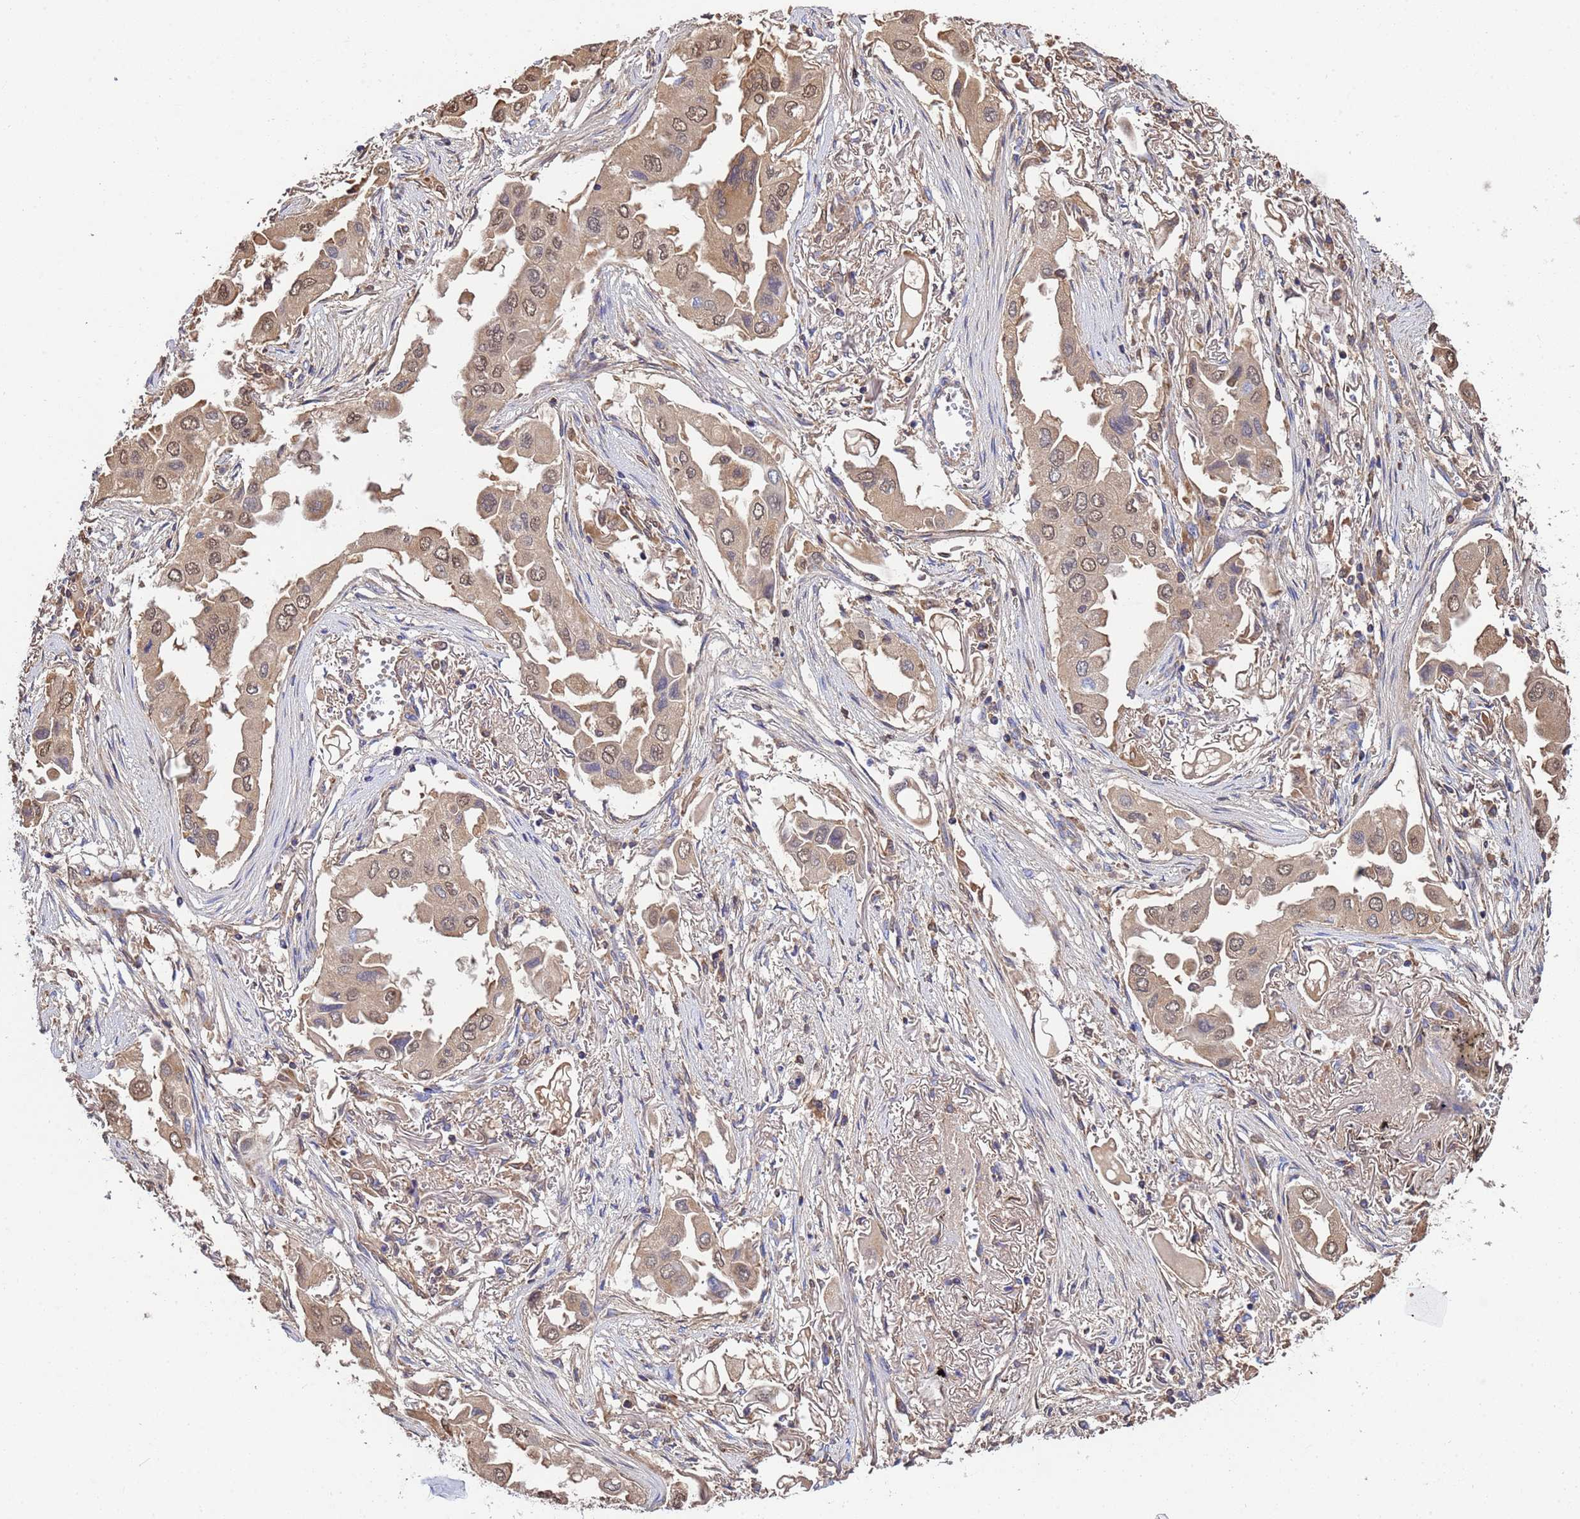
{"staining": {"intensity": "weak", "quantity": ">75%", "location": "cytoplasmic/membranous,nuclear"}, "tissue": "lung cancer", "cell_type": "Tumor cells", "image_type": "cancer", "snomed": [{"axis": "morphology", "description": "Adenocarcinoma, NOS"}, {"axis": "topography", "description": "Lung"}], "caption": "Weak cytoplasmic/membranous and nuclear protein staining is identified in approximately >75% of tumor cells in lung cancer (adenocarcinoma). (DAB = brown stain, brightfield microscopy at high magnification).", "gene": "GLUD1", "patient": {"sex": "female", "age": 76}}